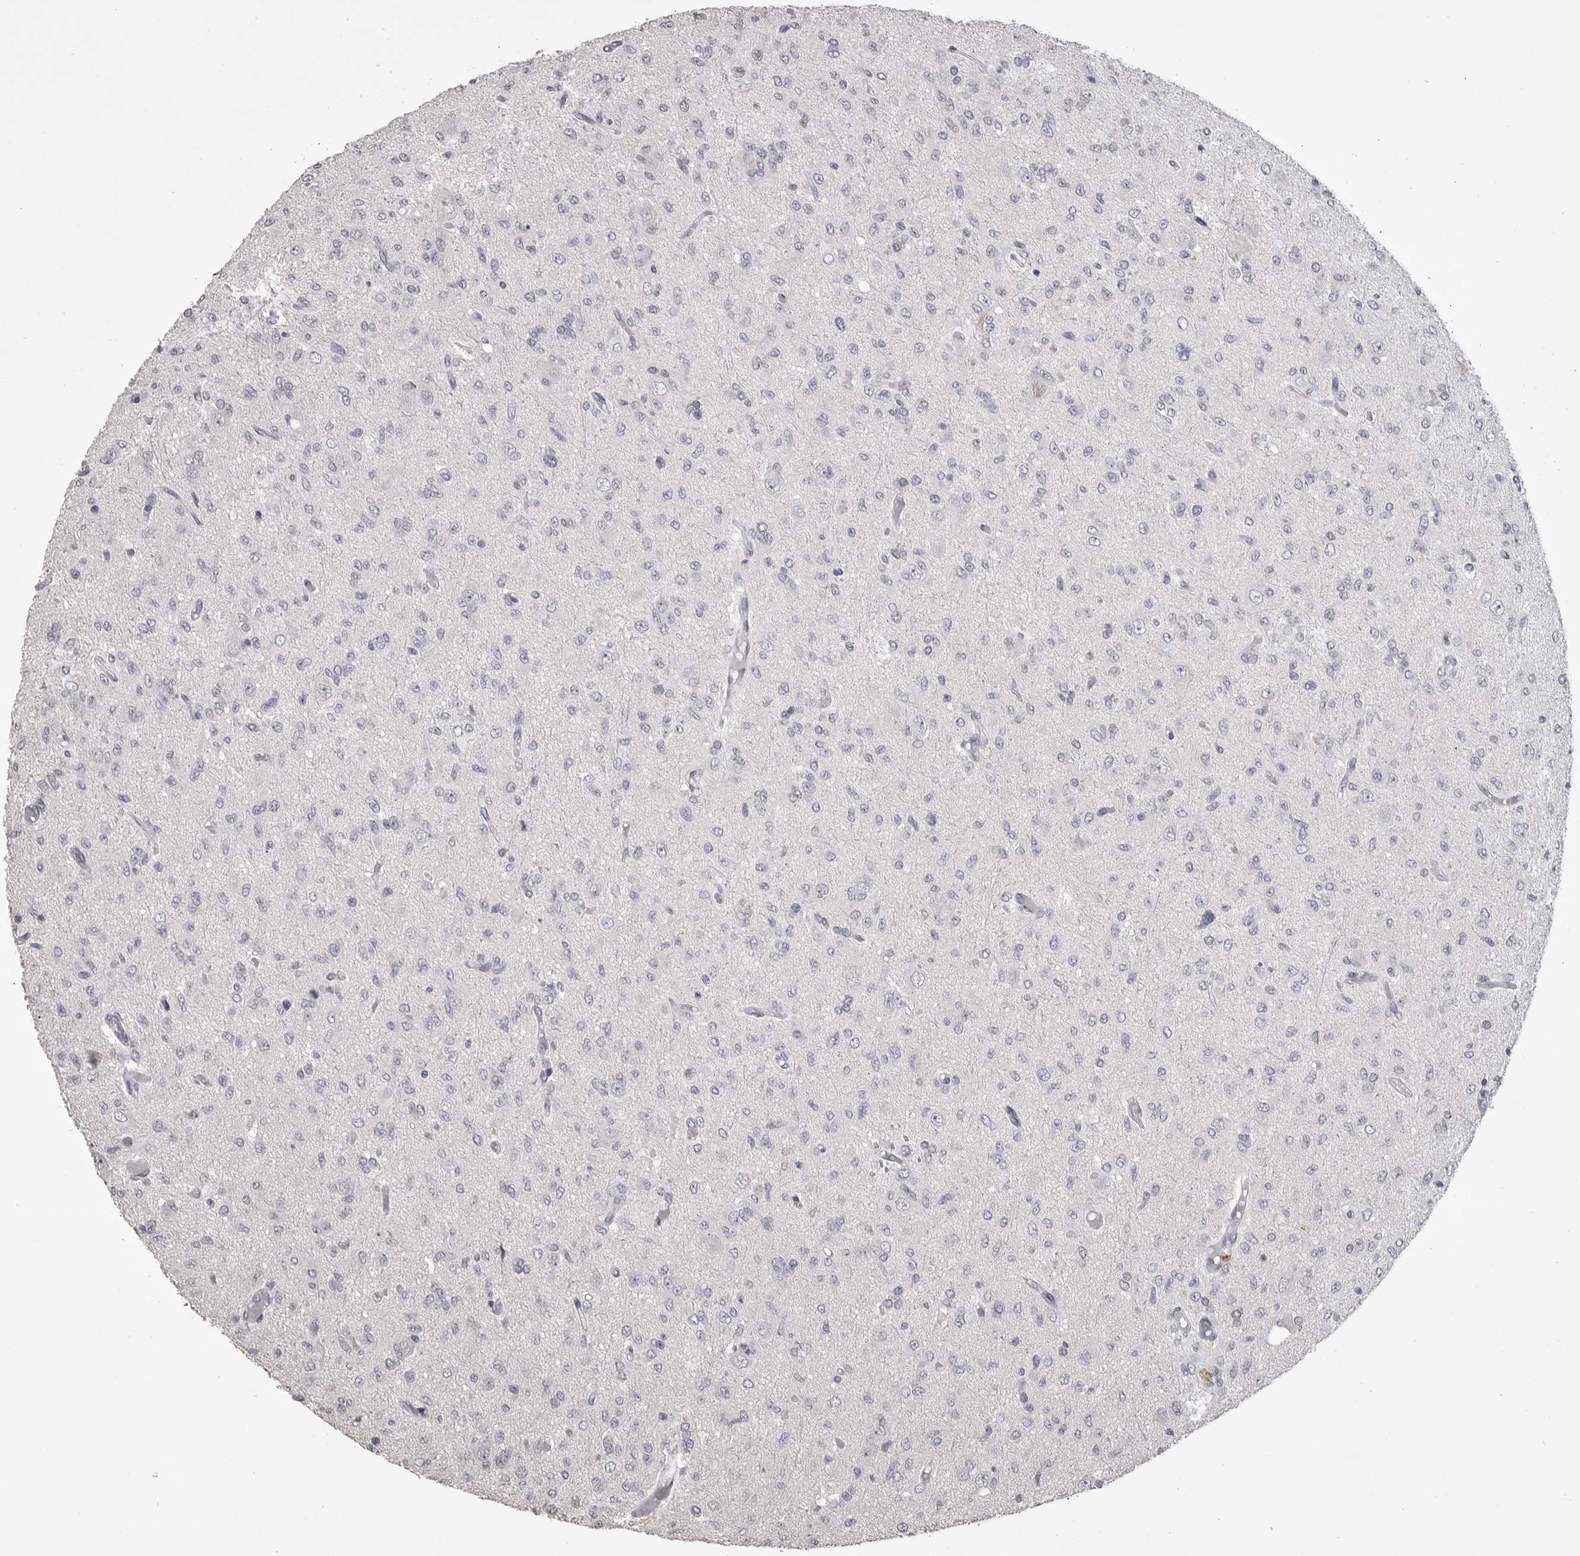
{"staining": {"intensity": "negative", "quantity": "none", "location": "none"}, "tissue": "glioma", "cell_type": "Tumor cells", "image_type": "cancer", "snomed": [{"axis": "morphology", "description": "Glioma, malignant, High grade"}, {"axis": "topography", "description": "Brain"}], "caption": "Immunohistochemistry image of neoplastic tissue: high-grade glioma (malignant) stained with DAB (3,3'-diaminobenzidine) reveals no significant protein expression in tumor cells. Brightfield microscopy of immunohistochemistry (IHC) stained with DAB (3,3'-diaminobenzidine) (brown) and hematoxylin (blue), captured at high magnification.", "gene": "GPN2", "patient": {"sex": "female", "age": 59}}